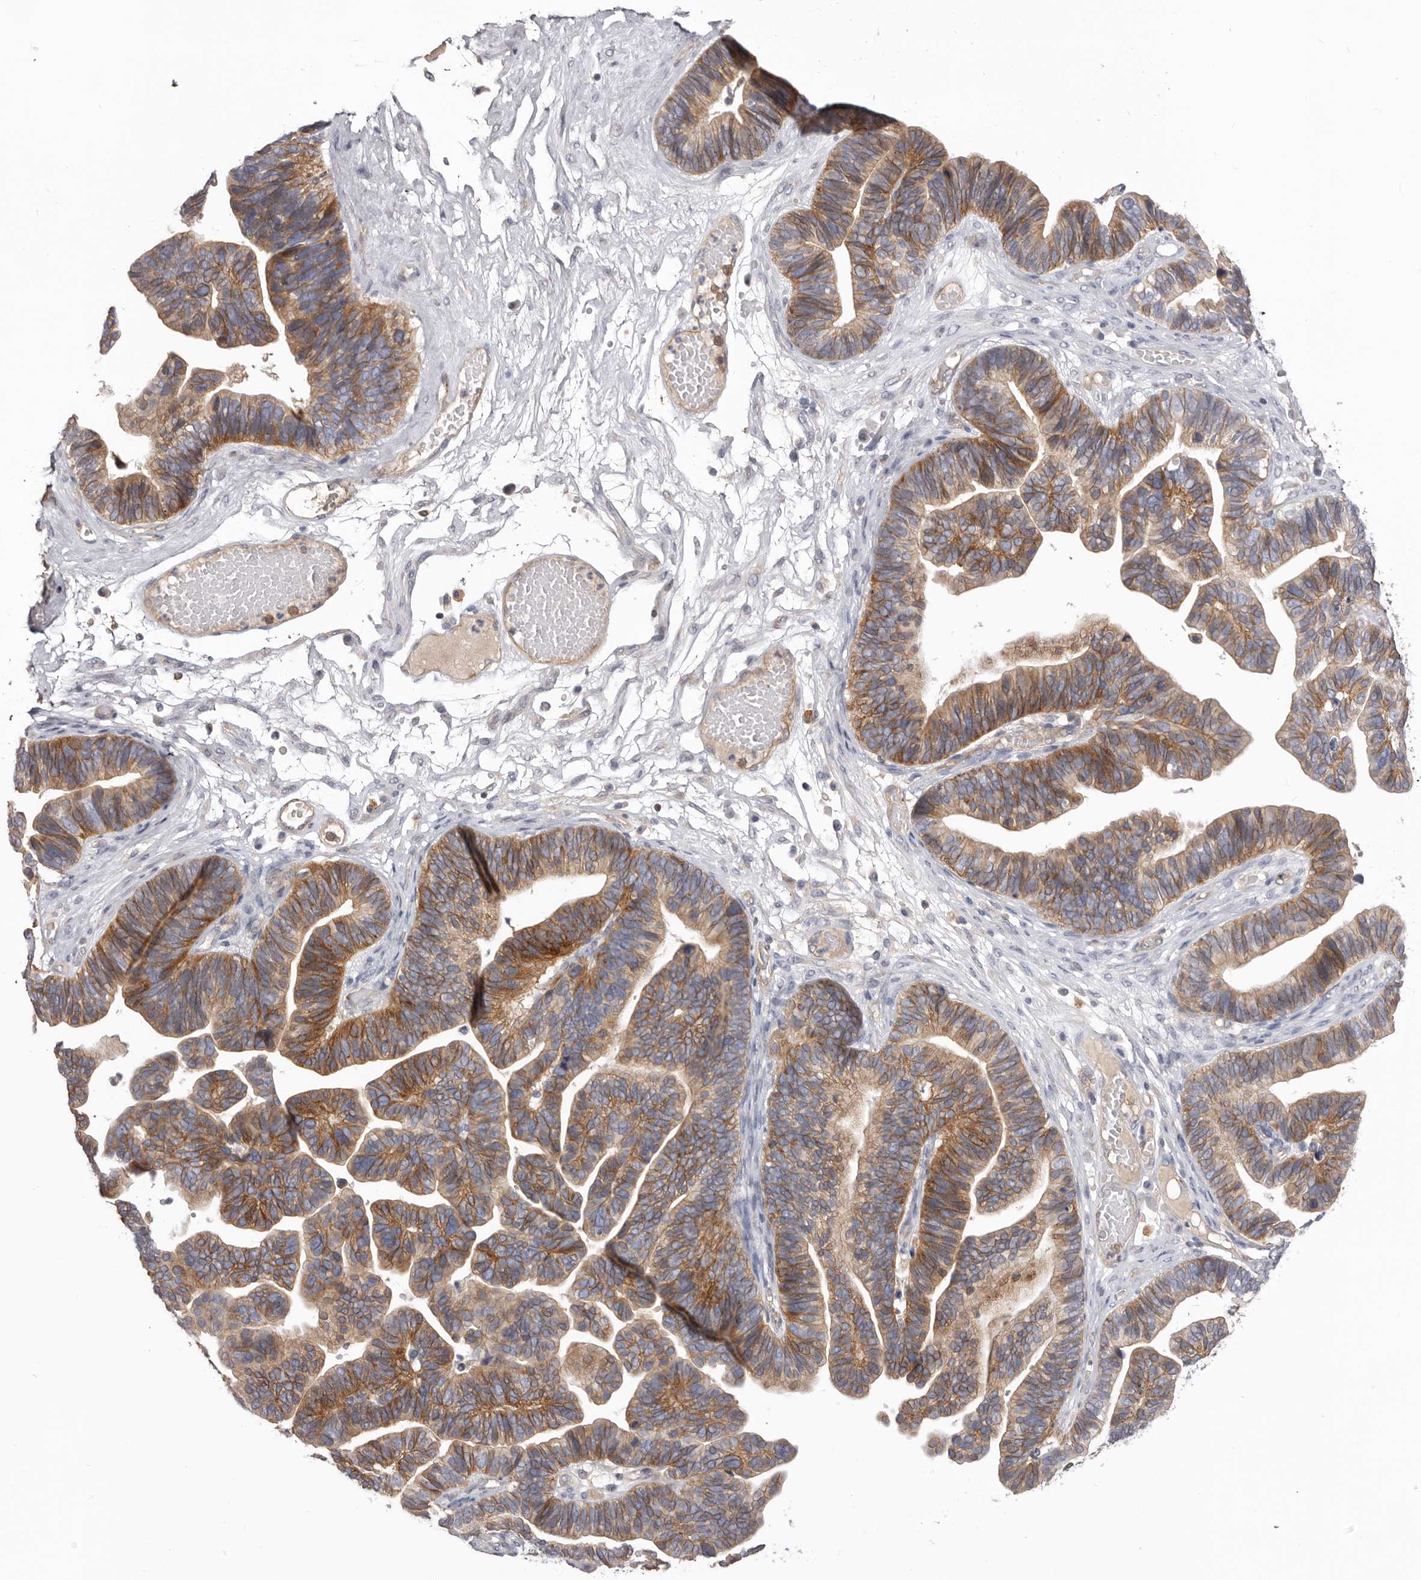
{"staining": {"intensity": "moderate", "quantity": ">75%", "location": "cytoplasmic/membranous"}, "tissue": "ovarian cancer", "cell_type": "Tumor cells", "image_type": "cancer", "snomed": [{"axis": "morphology", "description": "Cystadenocarcinoma, serous, NOS"}, {"axis": "topography", "description": "Ovary"}], "caption": "This histopathology image demonstrates immunohistochemistry staining of ovarian serous cystadenocarcinoma, with medium moderate cytoplasmic/membranous staining in about >75% of tumor cells.", "gene": "DMRT2", "patient": {"sex": "female", "age": 56}}